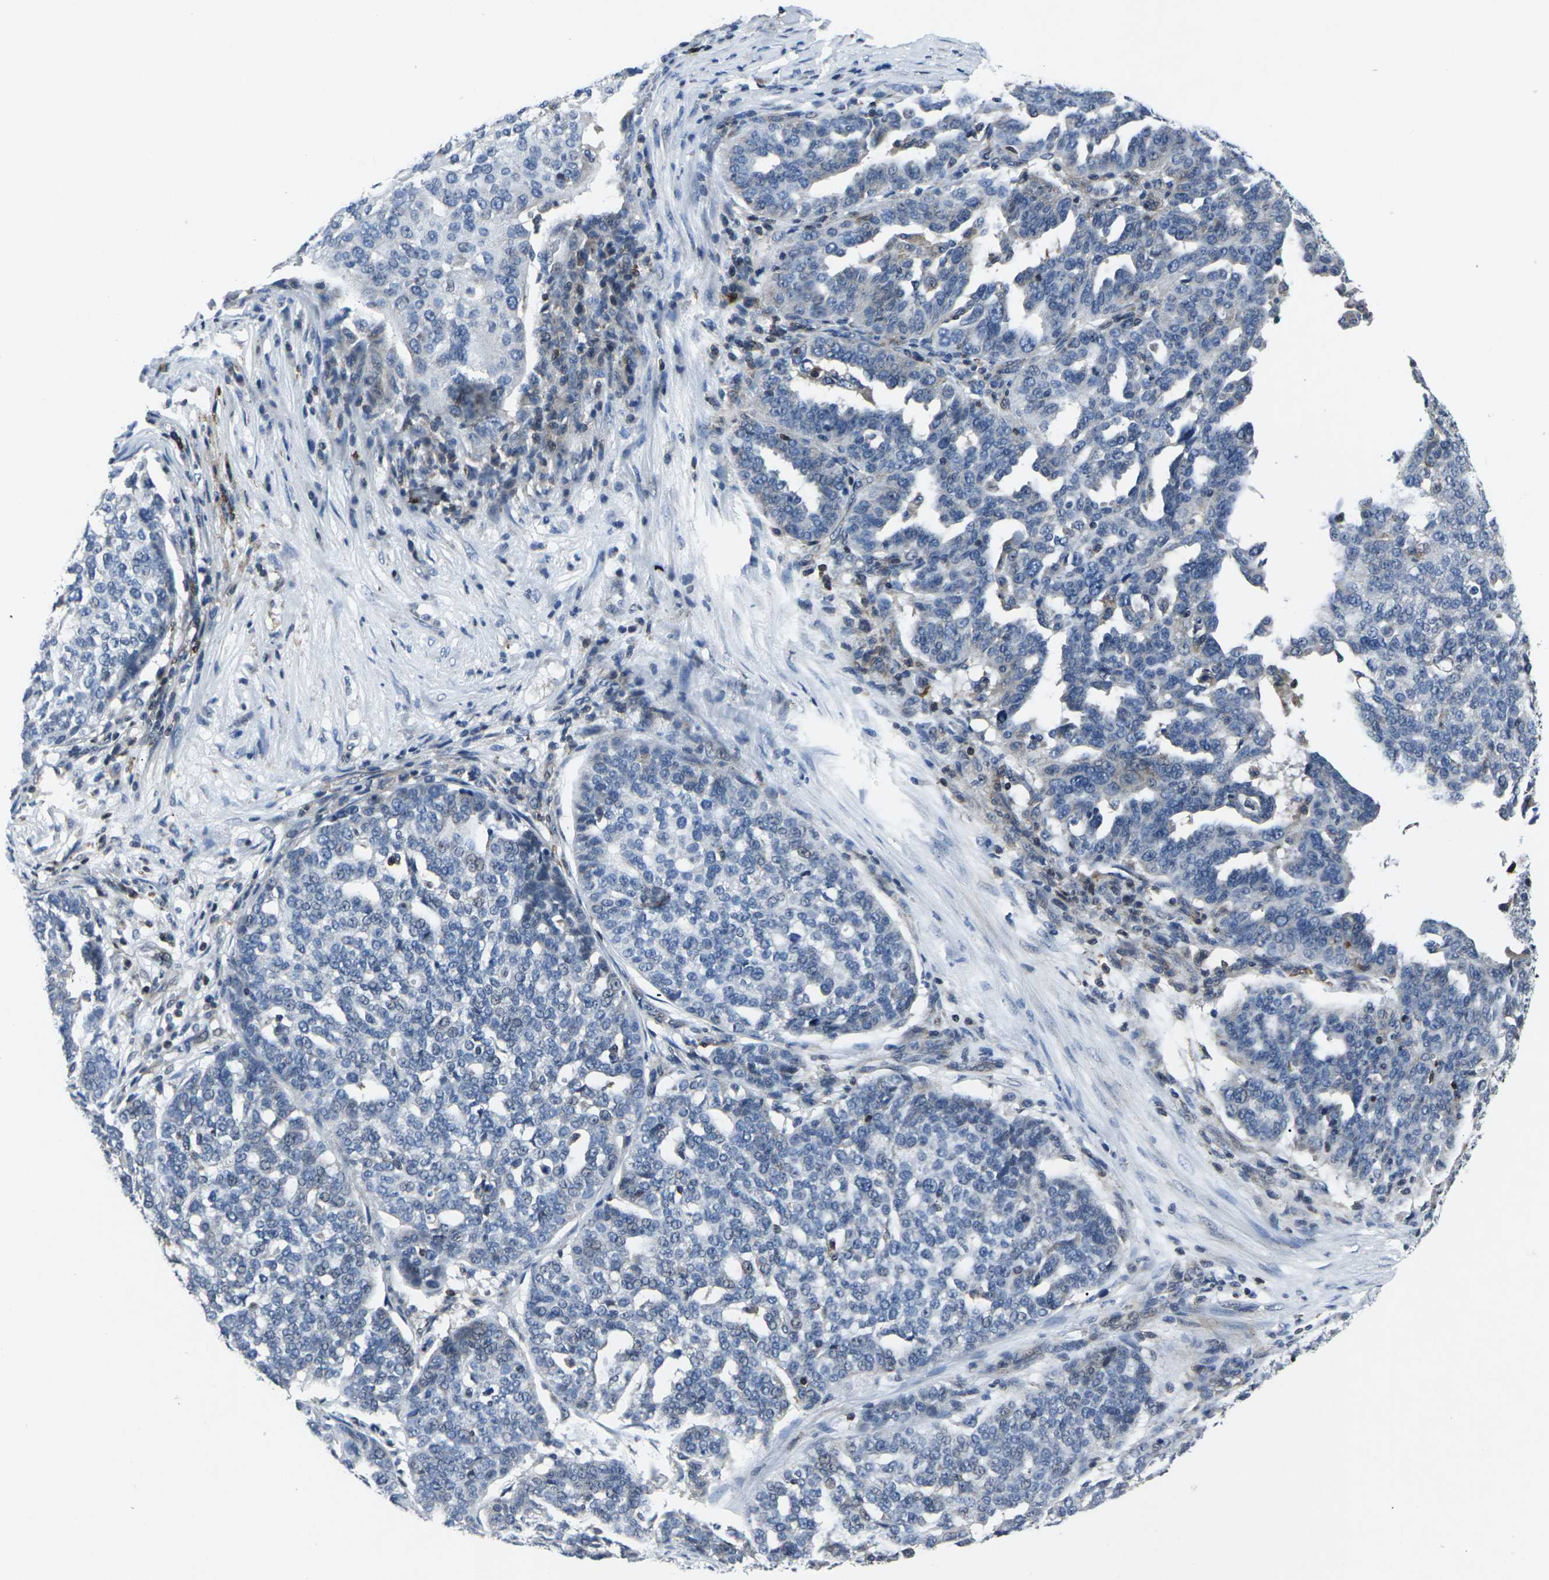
{"staining": {"intensity": "negative", "quantity": "none", "location": "none"}, "tissue": "ovarian cancer", "cell_type": "Tumor cells", "image_type": "cancer", "snomed": [{"axis": "morphology", "description": "Cystadenocarcinoma, serous, NOS"}, {"axis": "topography", "description": "Ovary"}], "caption": "This is a histopathology image of immunohistochemistry staining of ovarian cancer (serous cystadenocarcinoma), which shows no expression in tumor cells. Nuclei are stained in blue.", "gene": "STAT4", "patient": {"sex": "female", "age": 59}}